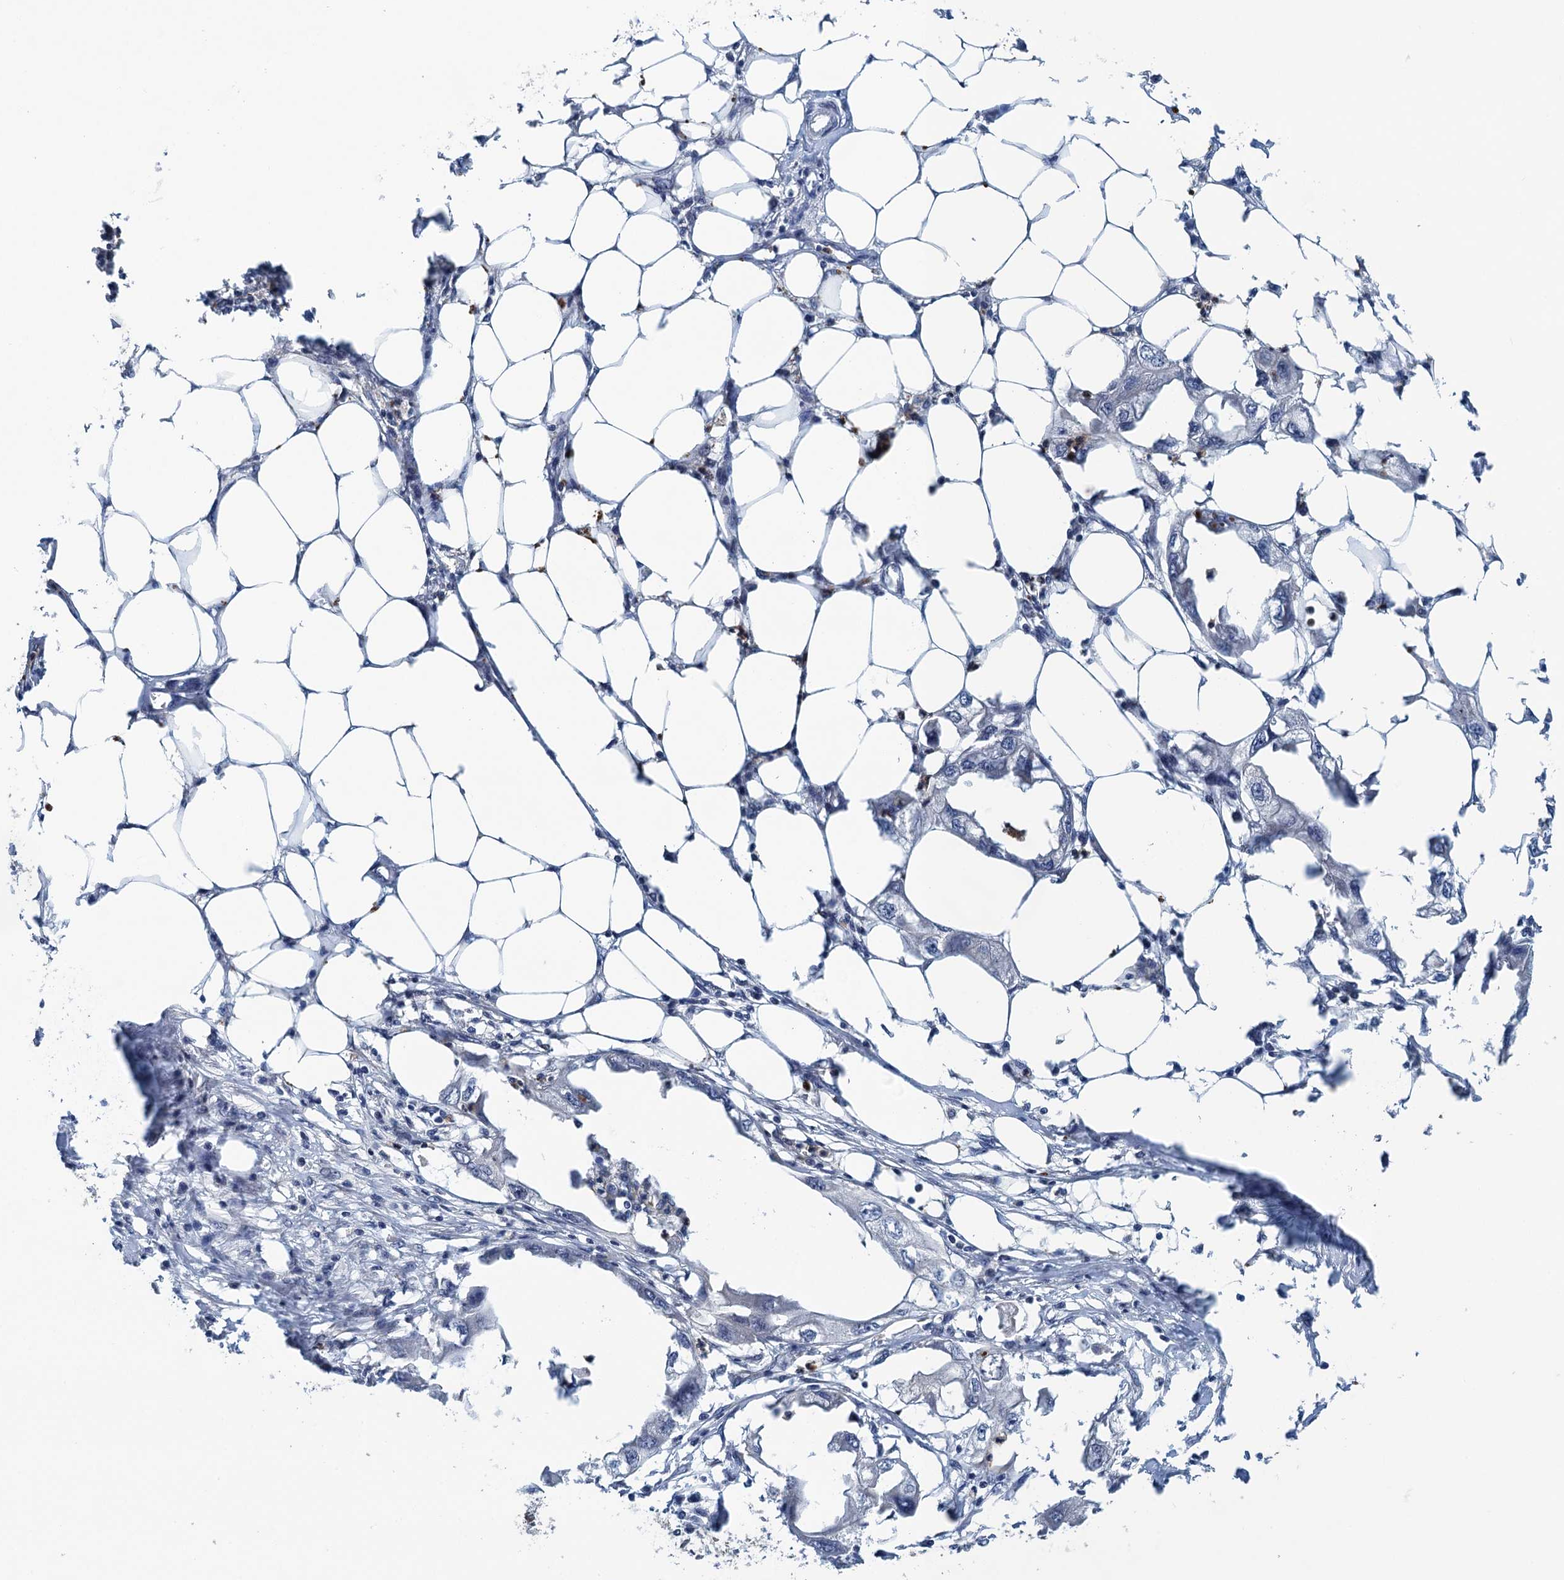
{"staining": {"intensity": "negative", "quantity": "none", "location": "none"}, "tissue": "endometrial cancer", "cell_type": "Tumor cells", "image_type": "cancer", "snomed": [{"axis": "morphology", "description": "Adenocarcinoma, NOS"}, {"axis": "morphology", "description": "Adenocarcinoma, metastatic, NOS"}, {"axis": "topography", "description": "Adipose tissue"}, {"axis": "topography", "description": "Endometrium"}], "caption": "Tumor cells show no significant expression in endometrial cancer.", "gene": "MDM1", "patient": {"sex": "female", "age": 67}}